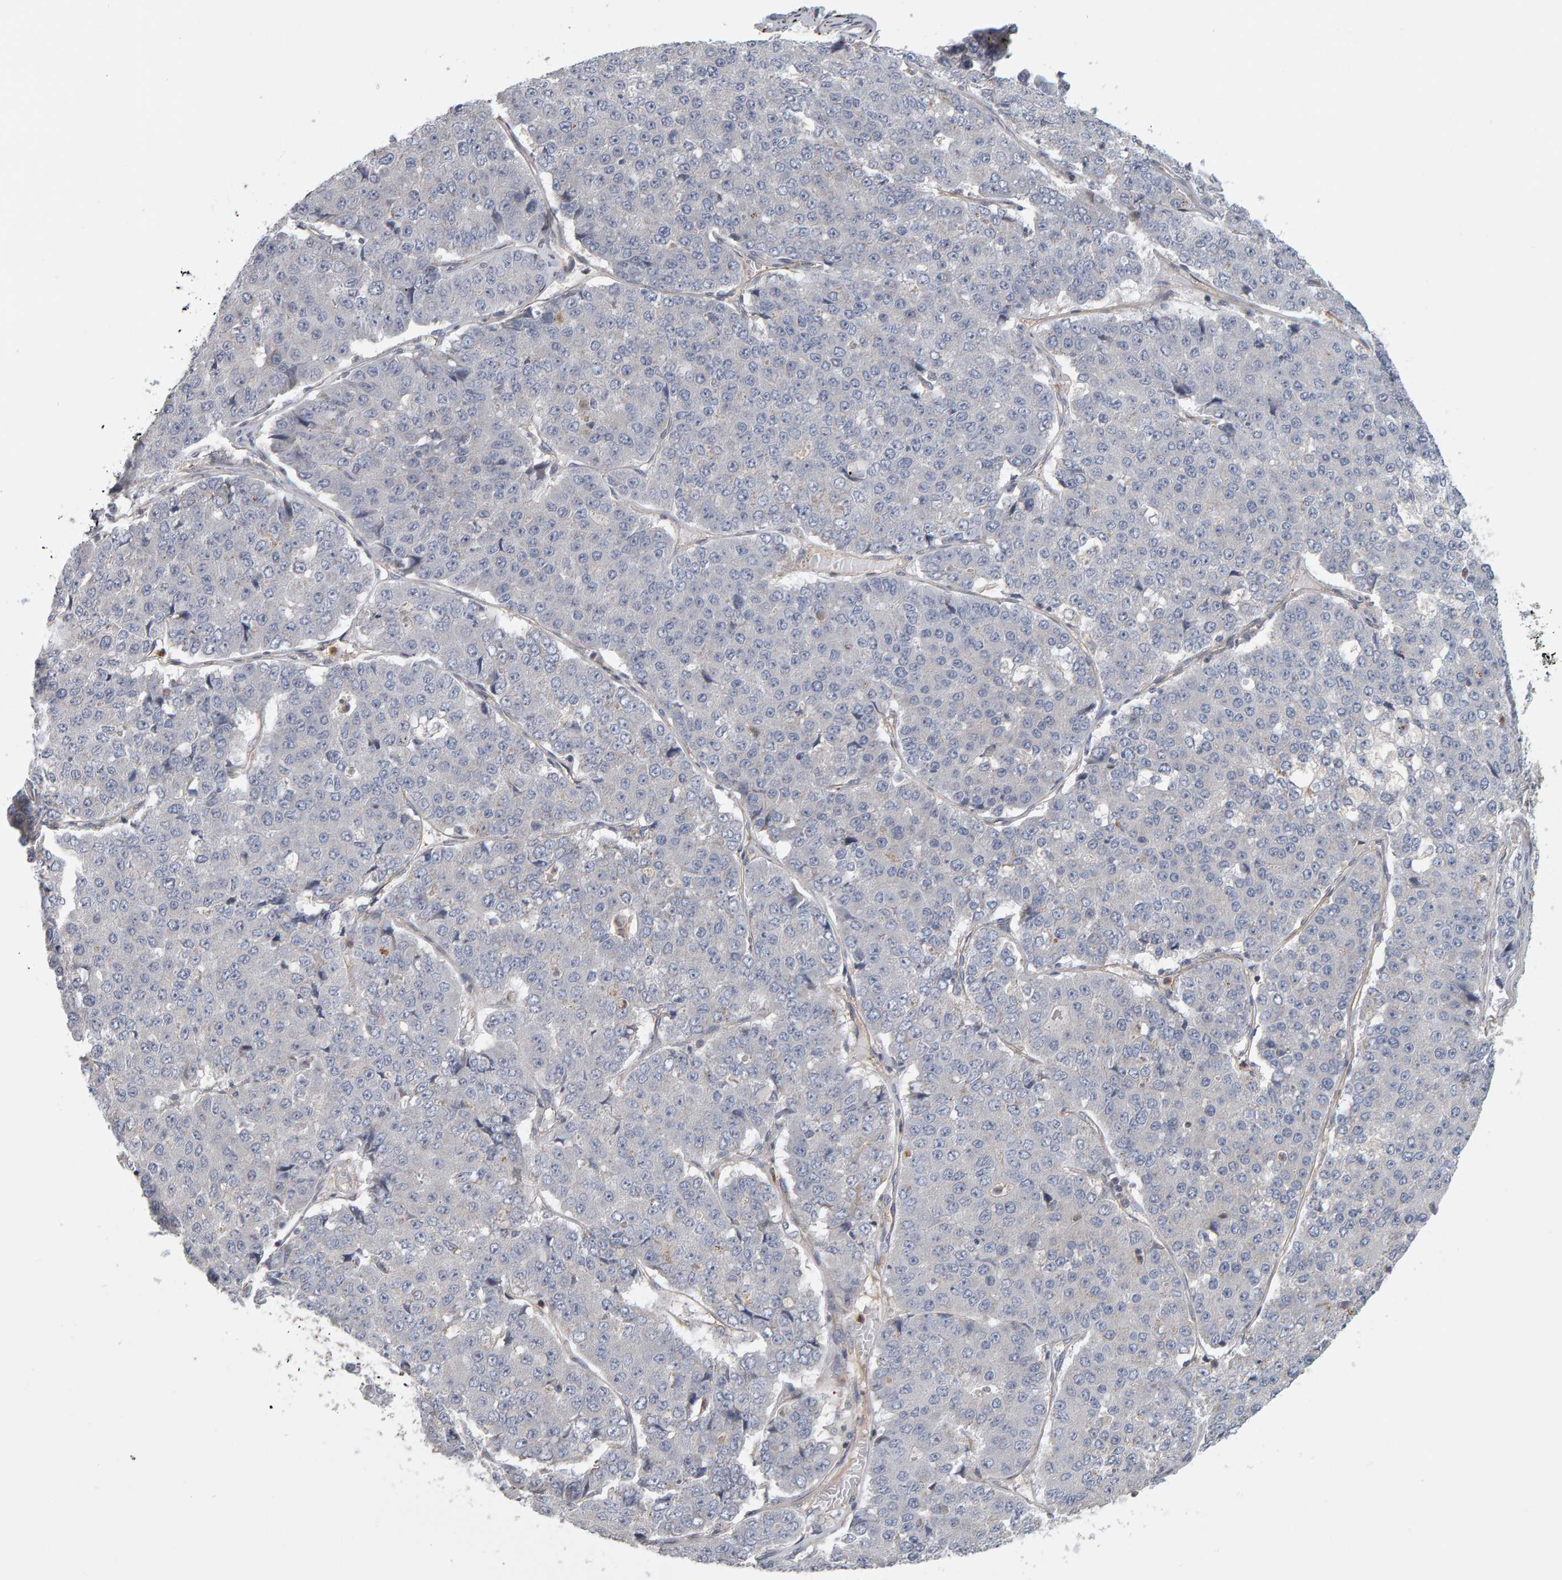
{"staining": {"intensity": "negative", "quantity": "none", "location": "none"}, "tissue": "pancreatic cancer", "cell_type": "Tumor cells", "image_type": "cancer", "snomed": [{"axis": "morphology", "description": "Adenocarcinoma, NOS"}, {"axis": "topography", "description": "Pancreas"}], "caption": "This photomicrograph is of pancreatic adenocarcinoma stained with immunohistochemistry to label a protein in brown with the nuclei are counter-stained blue. There is no staining in tumor cells.", "gene": "C9orf72", "patient": {"sex": "male", "age": 50}}